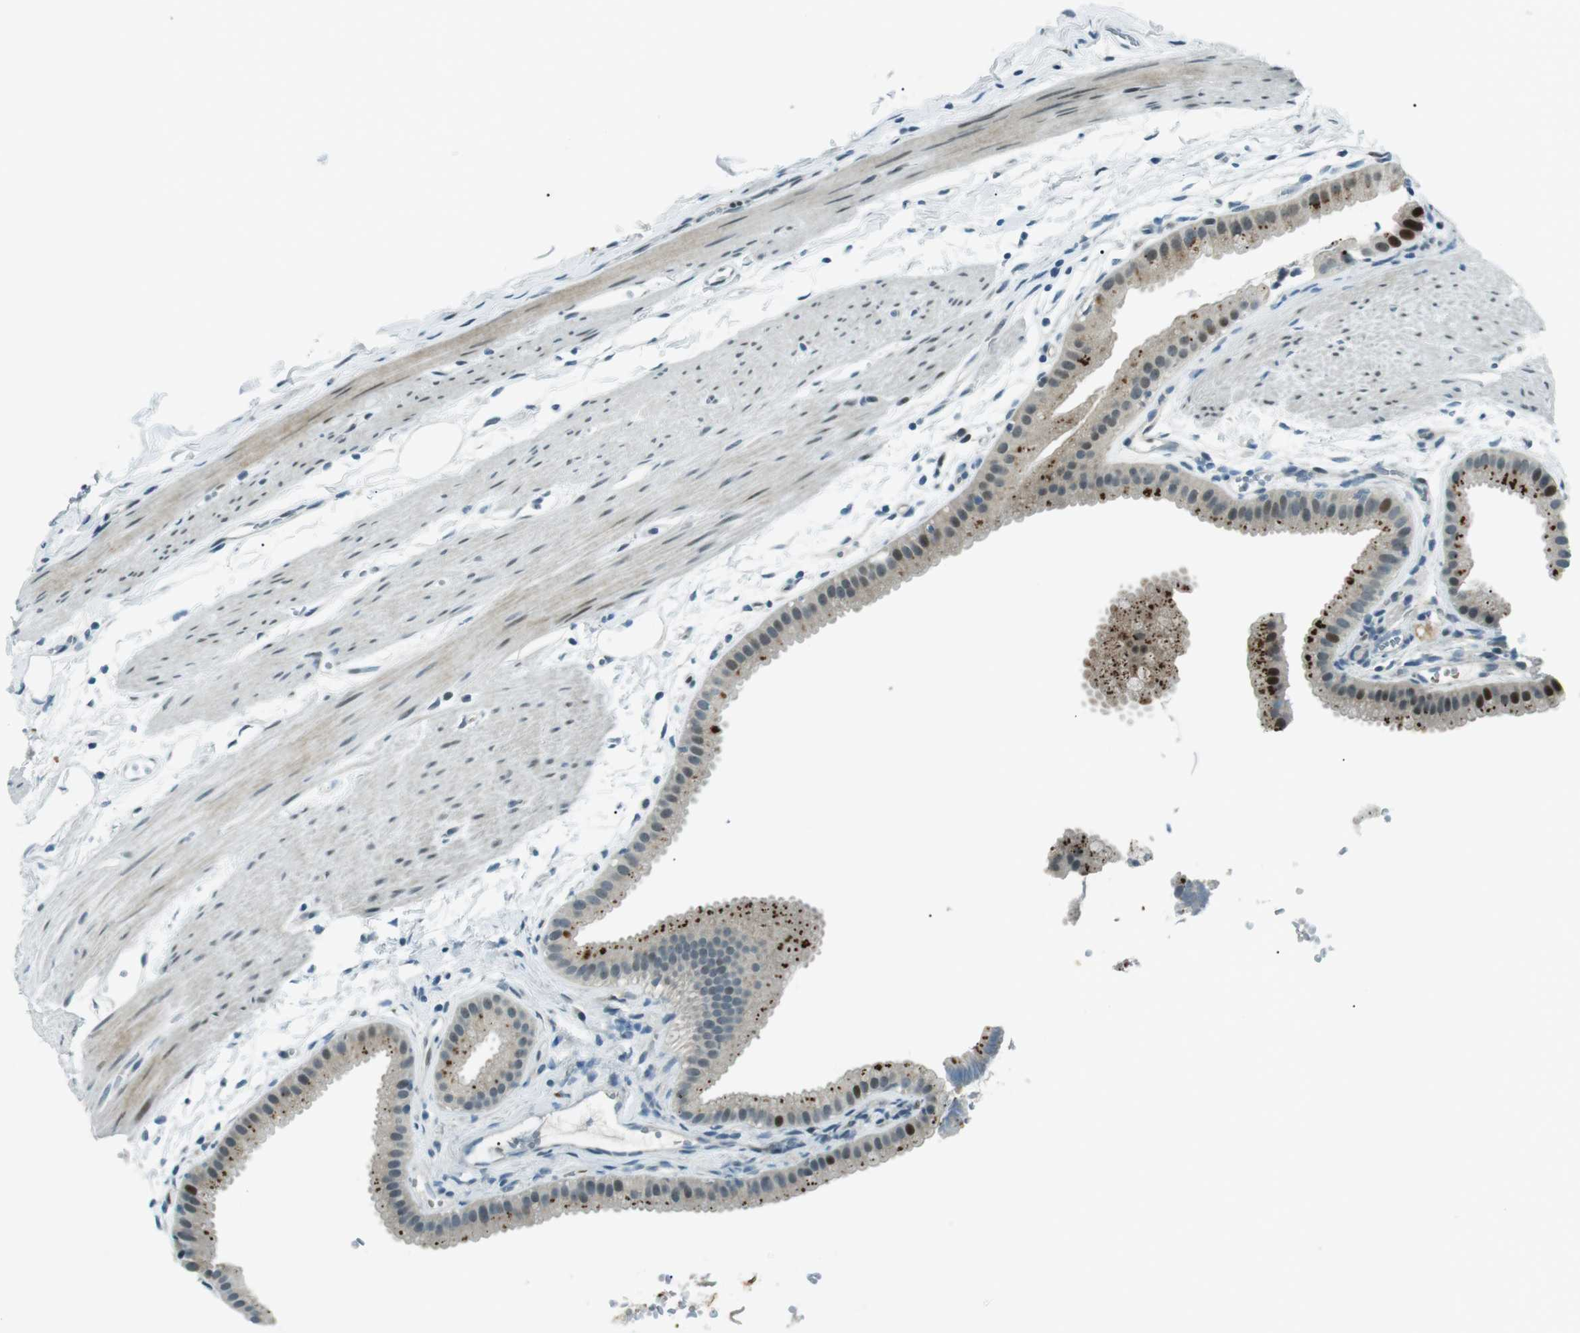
{"staining": {"intensity": "strong", "quantity": "25%-75%", "location": "cytoplasmic/membranous,nuclear"}, "tissue": "gallbladder", "cell_type": "Glandular cells", "image_type": "normal", "snomed": [{"axis": "morphology", "description": "Normal tissue, NOS"}, {"axis": "topography", "description": "Gallbladder"}], "caption": "Gallbladder stained with immunohistochemistry (IHC) demonstrates strong cytoplasmic/membranous,nuclear staining in about 25%-75% of glandular cells.", "gene": "PJA1", "patient": {"sex": "female", "age": 64}}